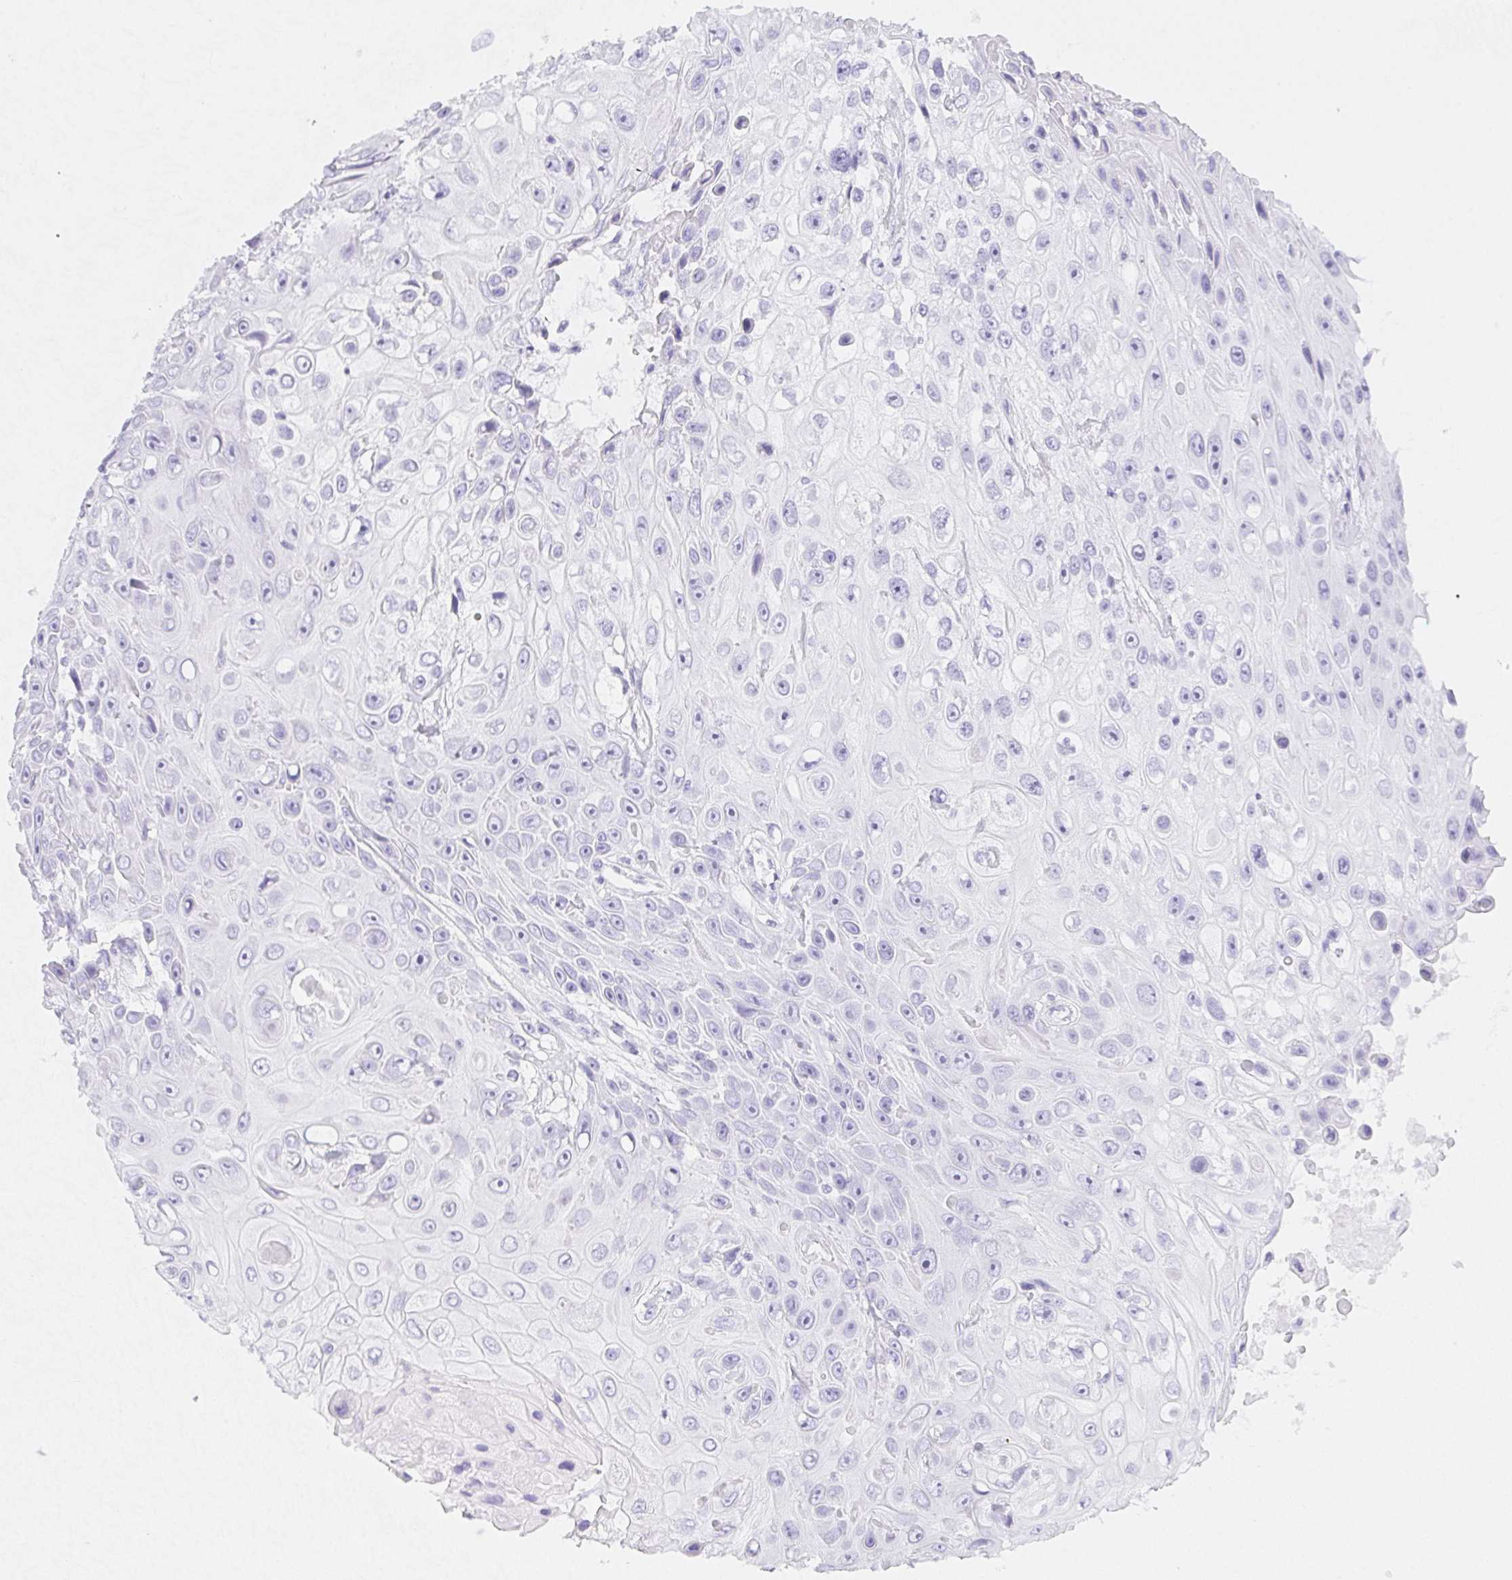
{"staining": {"intensity": "negative", "quantity": "none", "location": "none"}, "tissue": "skin cancer", "cell_type": "Tumor cells", "image_type": "cancer", "snomed": [{"axis": "morphology", "description": "Squamous cell carcinoma, NOS"}, {"axis": "topography", "description": "Skin"}], "caption": "Protein analysis of skin squamous cell carcinoma reveals no significant expression in tumor cells.", "gene": "ZBBX", "patient": {"sex": "male", "age": 82}}